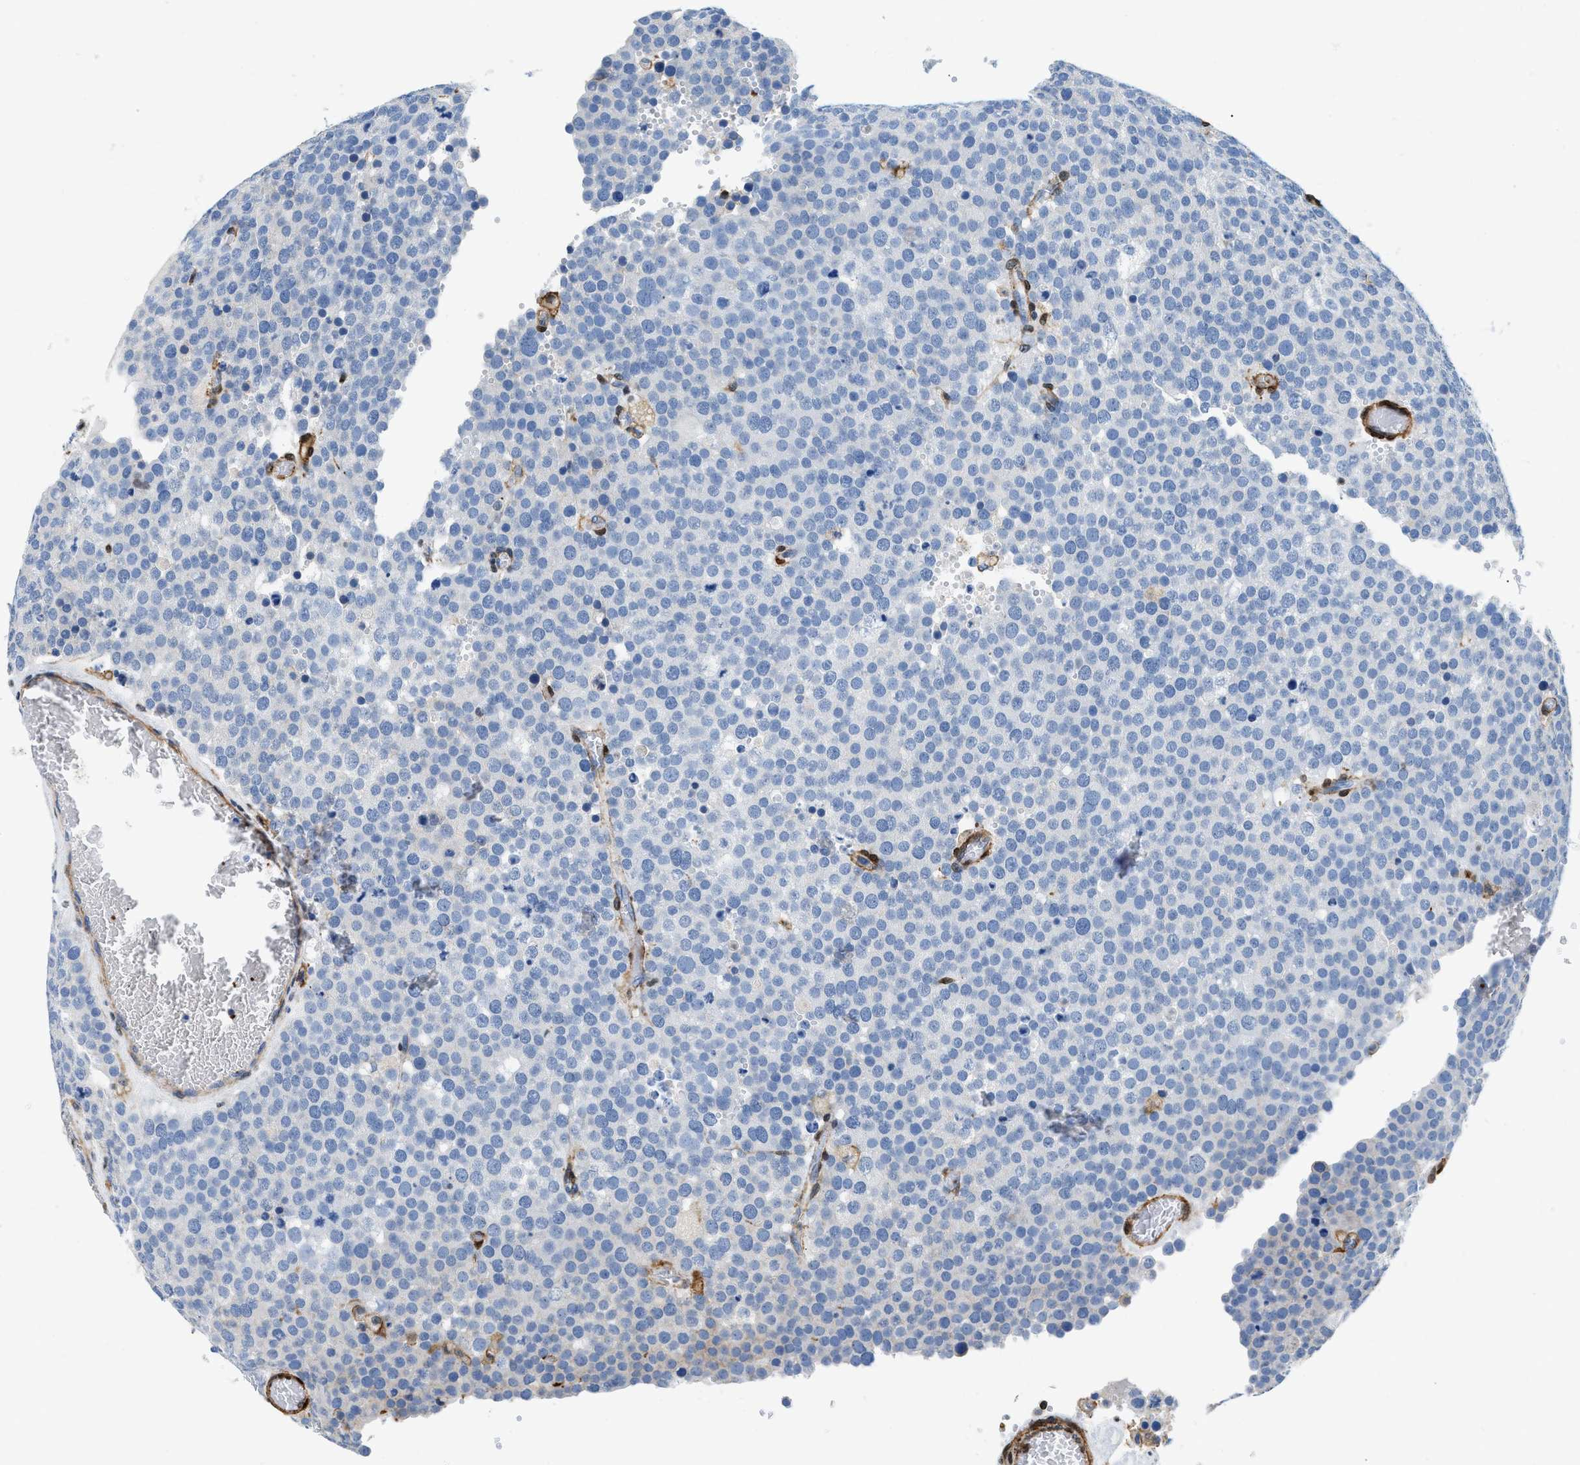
{"staining": {"intensity": "negative", "quantity": "none", "location": "none"}, "tissue": "testis cancer", "cell_type": "Tumor cells", "image_type": "cancer", "snomed": [{"axis": "morphology", "description": "Normal tissue, NOS"}, {"axis": "morphology", "description": "Seminoma, NOS"}, {"axis": "topography", "description": "Testis"}], "caption": "Protein analysis of seminoma (testis) shows no significant positivity in tumor cells. (DAB immunohistochemistry (IHC) with hematoxylin counter stain).", "gene": "GSN", "patient": {"sex": "male", "age": 71}}